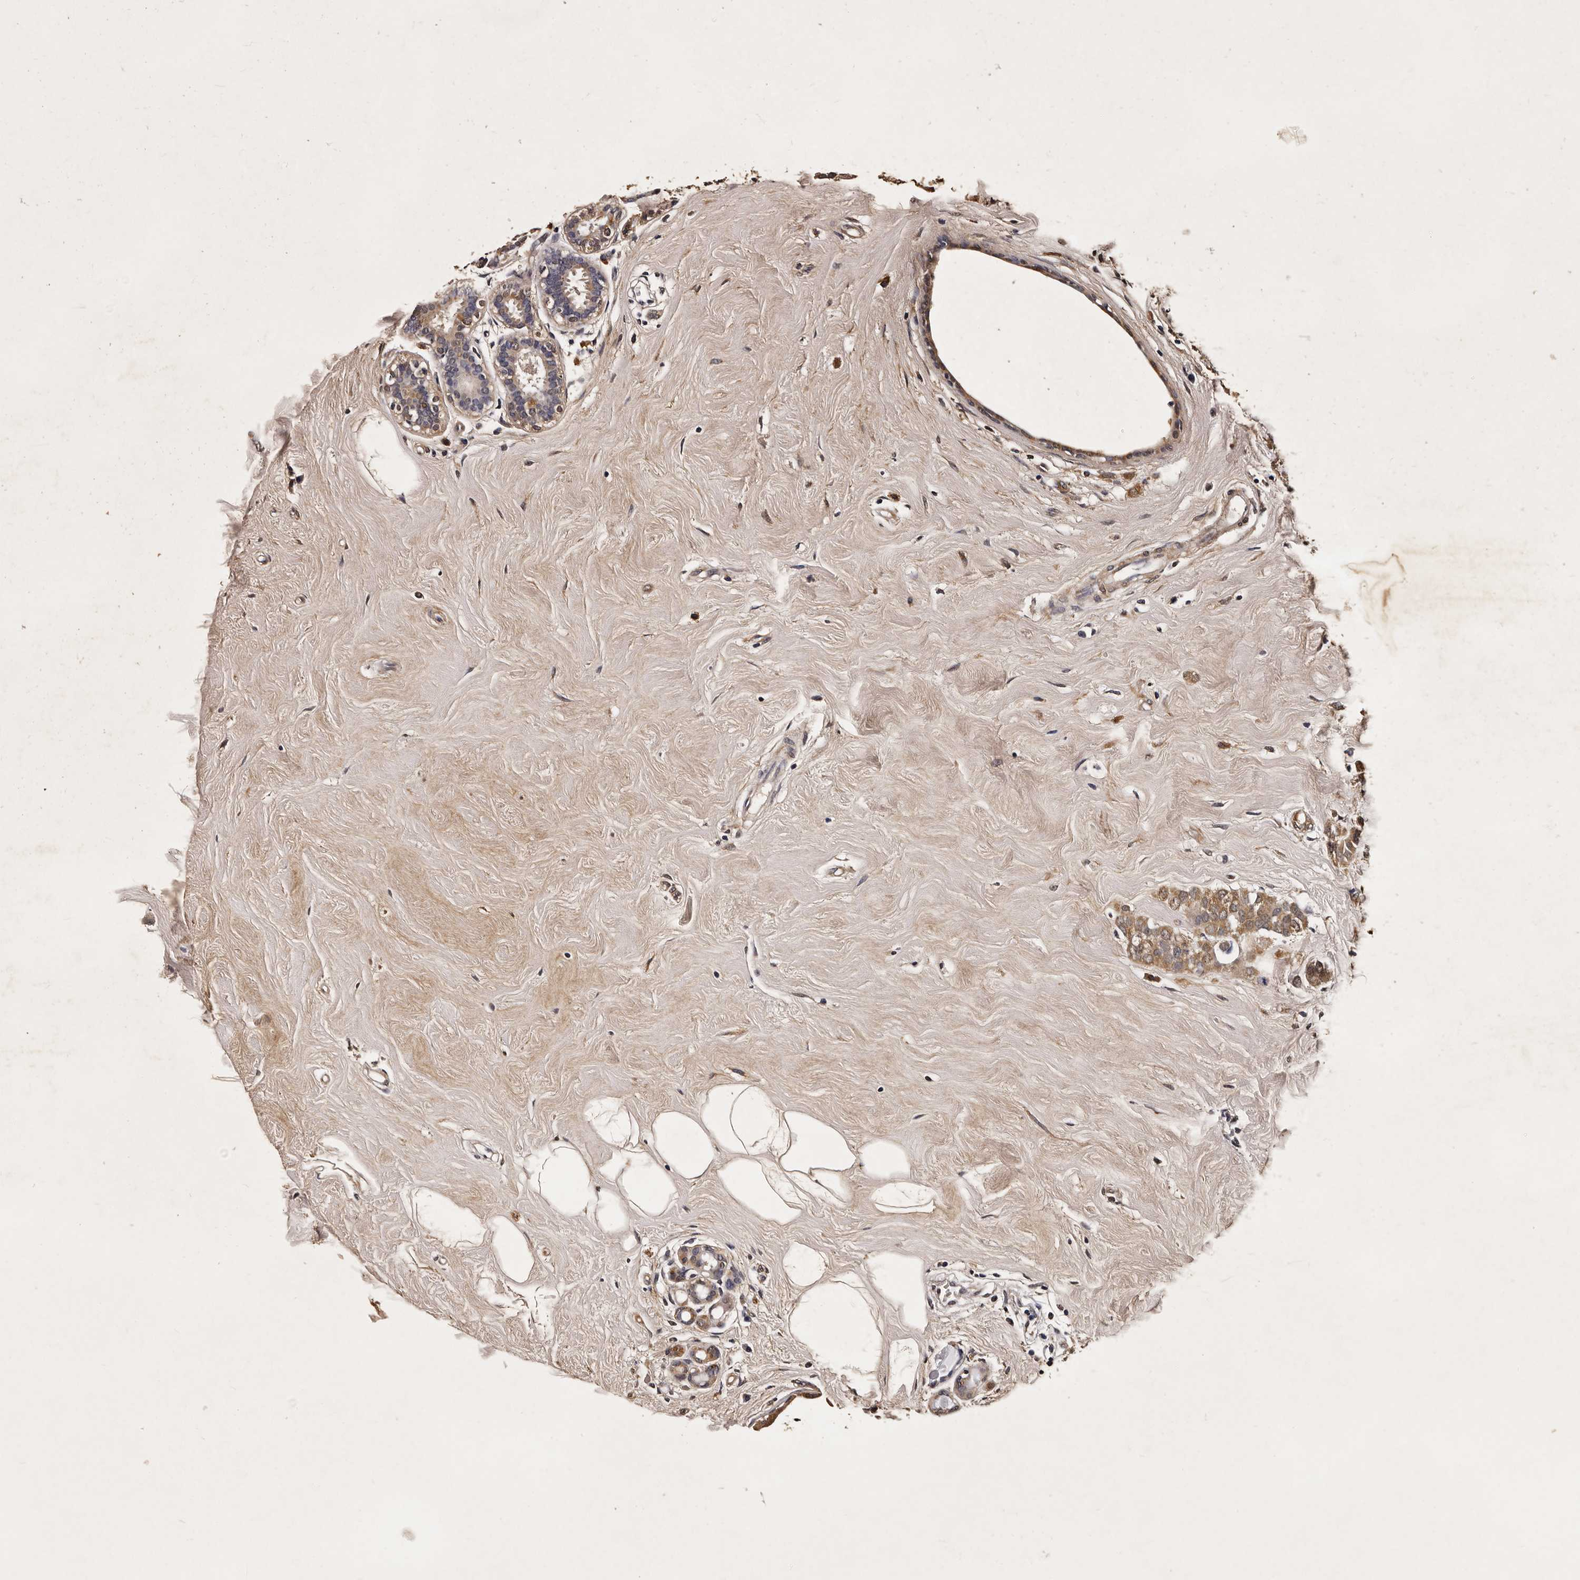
{"staining": {"intensity": "moderate", "quantity": ">75%", "location": "cytoplasmic/membranous"}, "tissue": "breast cancer", "cell_type": "Tumor cells", "image_type": "cancer", "snomed": [{"axis": "morphology", "description": "Lobular carcinoma"}, {"axis": "topography", "description": "Breast"}], "caption": "A brown stain labels moderate cytoplasmic/membranous staining of a protein in breast cancer (lobular carcinoma) tumor cells.", "gene": "PARS2", "patient": {"sex": "female", "age": 47}}